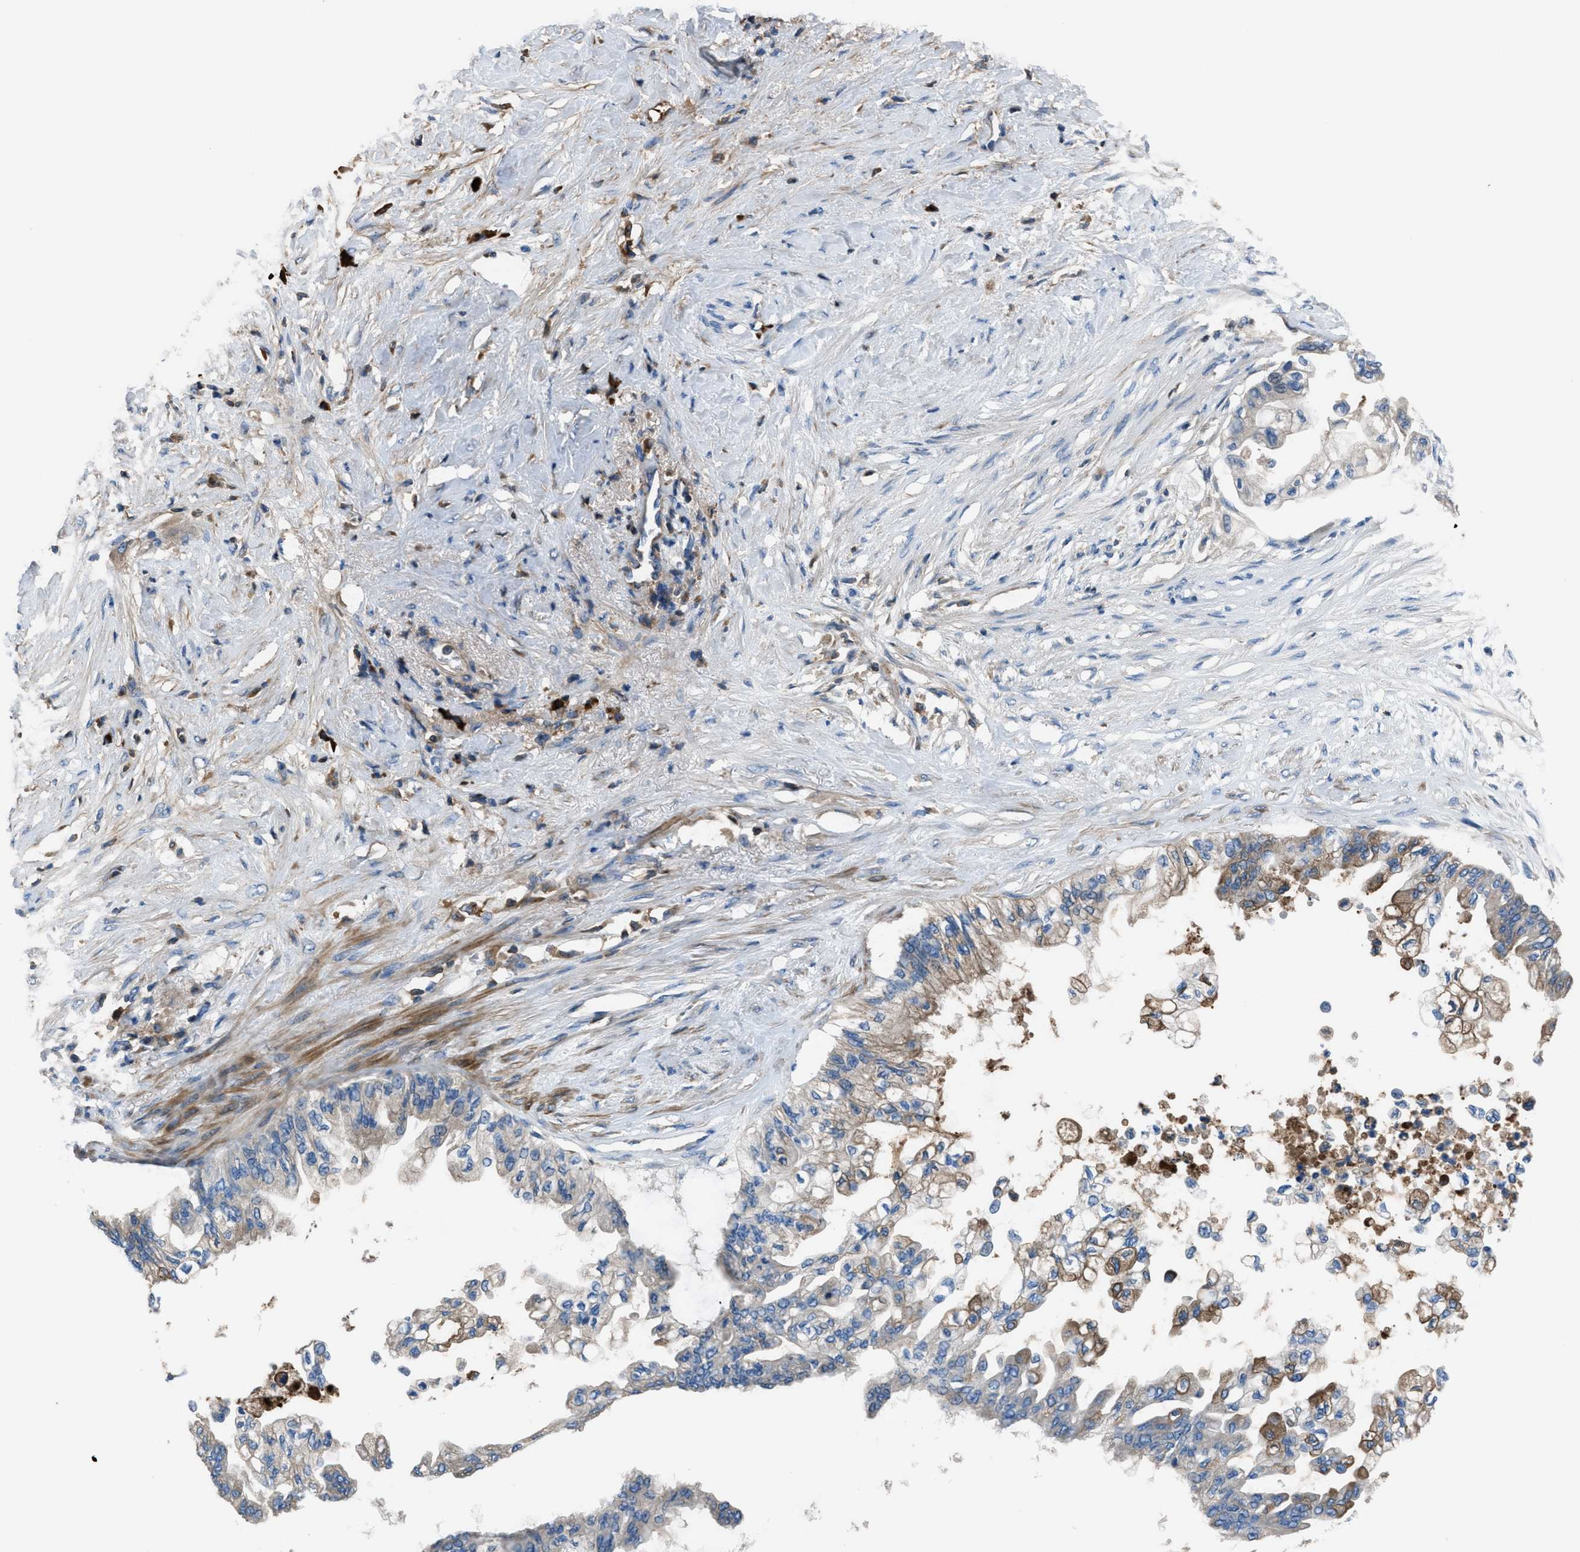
{"staining": {"intensity": "moderate", "quantity": "<25%", "location": "cytoplasmic/membranous"}, "tissue": "pancreatic cancer", "cell_type": "Tumor cells", "image_type": "cancer", "snomed": [{"axis": "morphology", "description": "Normal tissue, NOS"}, {"axis": "morphology", "description": "Adenocarcinoma, NOS"}, {"axis": "topography", "description": "Pancreas"}, {"axis": "topography", "description": "Duodenum"}], "caption": "Moderate cytoplasmic/membranous staining for a protein is identified in about <25% of tumor cells of pancreatic adenocarcinoma using IHC.", "gene": "SGCZ", "patient": {"sex": "female", "age": 60}}